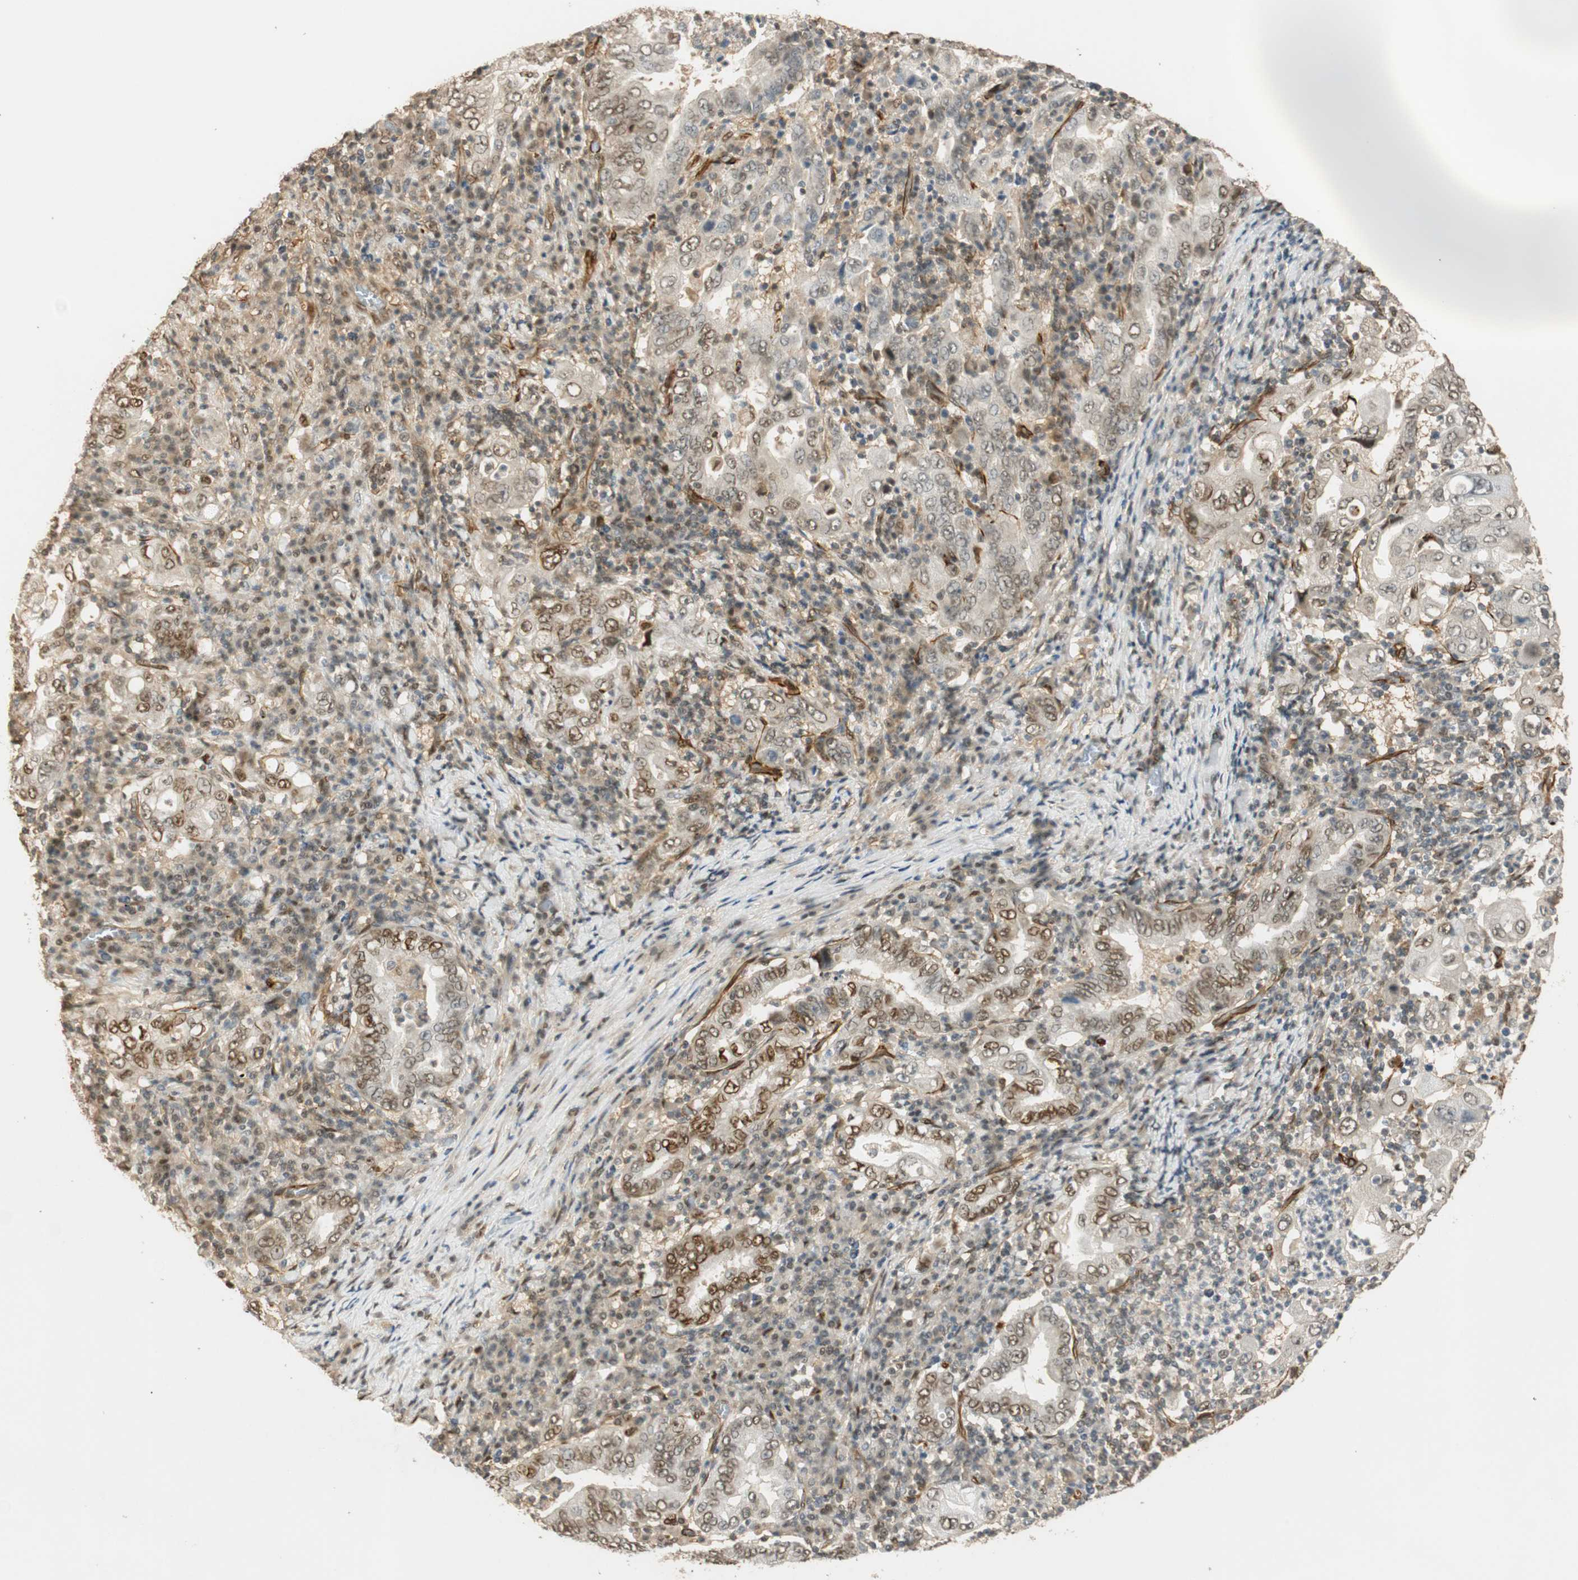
{"staining": {"intensity": "negative", "quantity": "none", "location": "none"}, "tissue": "stomach cancer", "cell_type": "Tumor cells", "image_type": "cancer", "snomed": [{"axis": "morphology", "description": "Normal tissue, NOS"}, {"axis": "morphology", "description": "Adenocarcinoma, NOS"}, {"axis": "topography", "description": "Esophagus"}, {"axis": "topography", "description": "Stomach, upper"}, {"axis": "topography", "description": "Peripheral nerve tissue"}], "caption": "Immunohistochemistry of stomach cancer displays no staining in tumor cells. Nuclei are stained in blue.", "gene": "NES", "patient": {"sex": "male", "age": 62}}